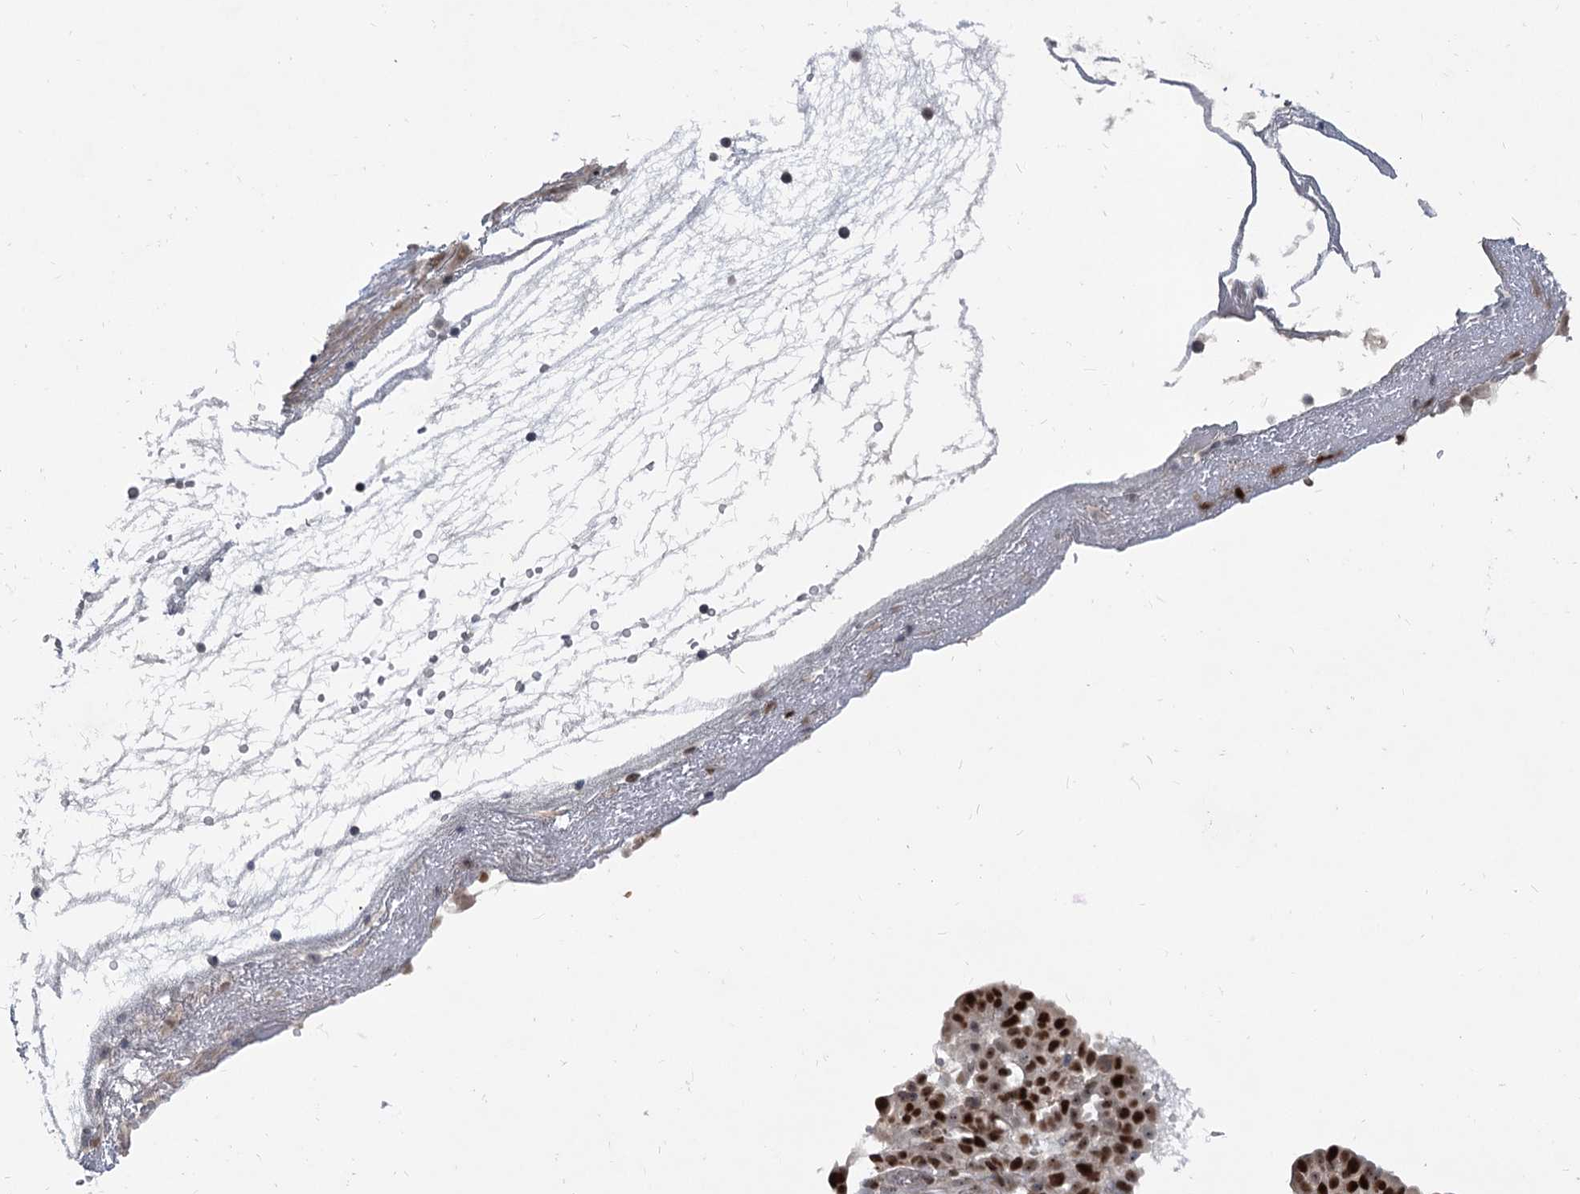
{"staining": {"intensity": "strong", "quantity": "25%-75%", "location": "nuclear"}, "tissue": "ovarian cancer", "cell_type": "Tumor cells", "image_type": "cancer", "snomed": [{"axis": "morphology", "description": "Cystadenocarcinoma, serous, NOS"}, {"axis": "topography", "description": "Soft tissue"}, {"axis": "topography", "description": "Ovary"}], "caption": "Immunohistochemistry (IHC) photomicrograph of neoplastic tissue: human ovarian cancer (serous cystadenocarcinoma) stained using immunohistochemistry displays high levels of strong protein expression localized specifically in the nuclear of tumor cells, appearing as a nuclear brown color.", "gene": "PIK3C2A", "patient": {"sex": "female", "age": 57}}